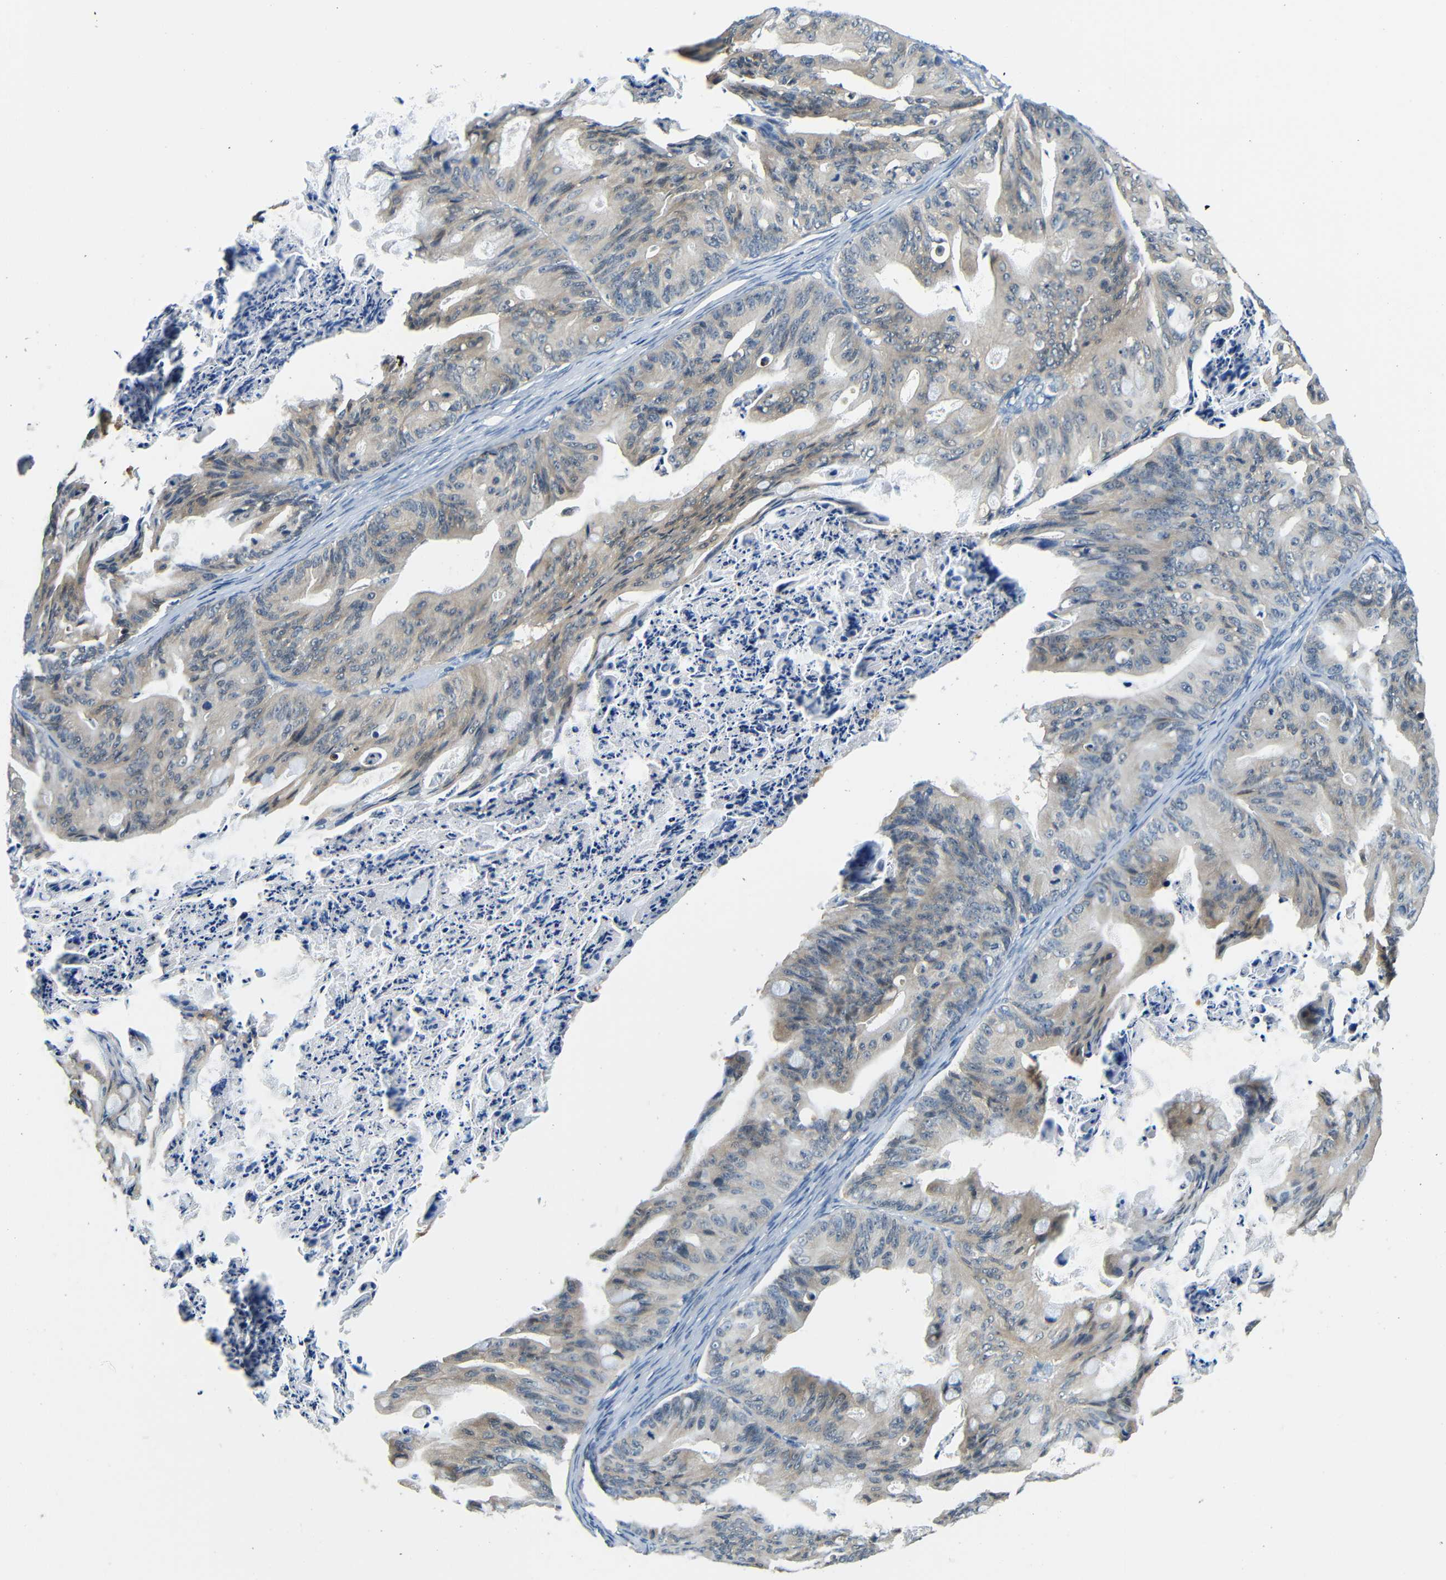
{"staining": {"intensity": "weak", "quantity": ">75%", "location": "cytoplasmic/membranous"}, "tissue": "ovarian cancer", "cell_type": "Tumor cells", "image_type": "cancer", "snomed": [{"axis": "morphology", "description": "Cystadenocarcinoma, mucinous, NOS"}, {"axis": "topography", "description": "Ovary"}], "caption": "A brown stain shows weak cytoplasmic/membranous positivity of a protein in ovarian cancer (mucinous cystadenocarcinoma) tumor cells.", "gene": "ADAP1", "patient": {"sex": "female", "age": 37}}